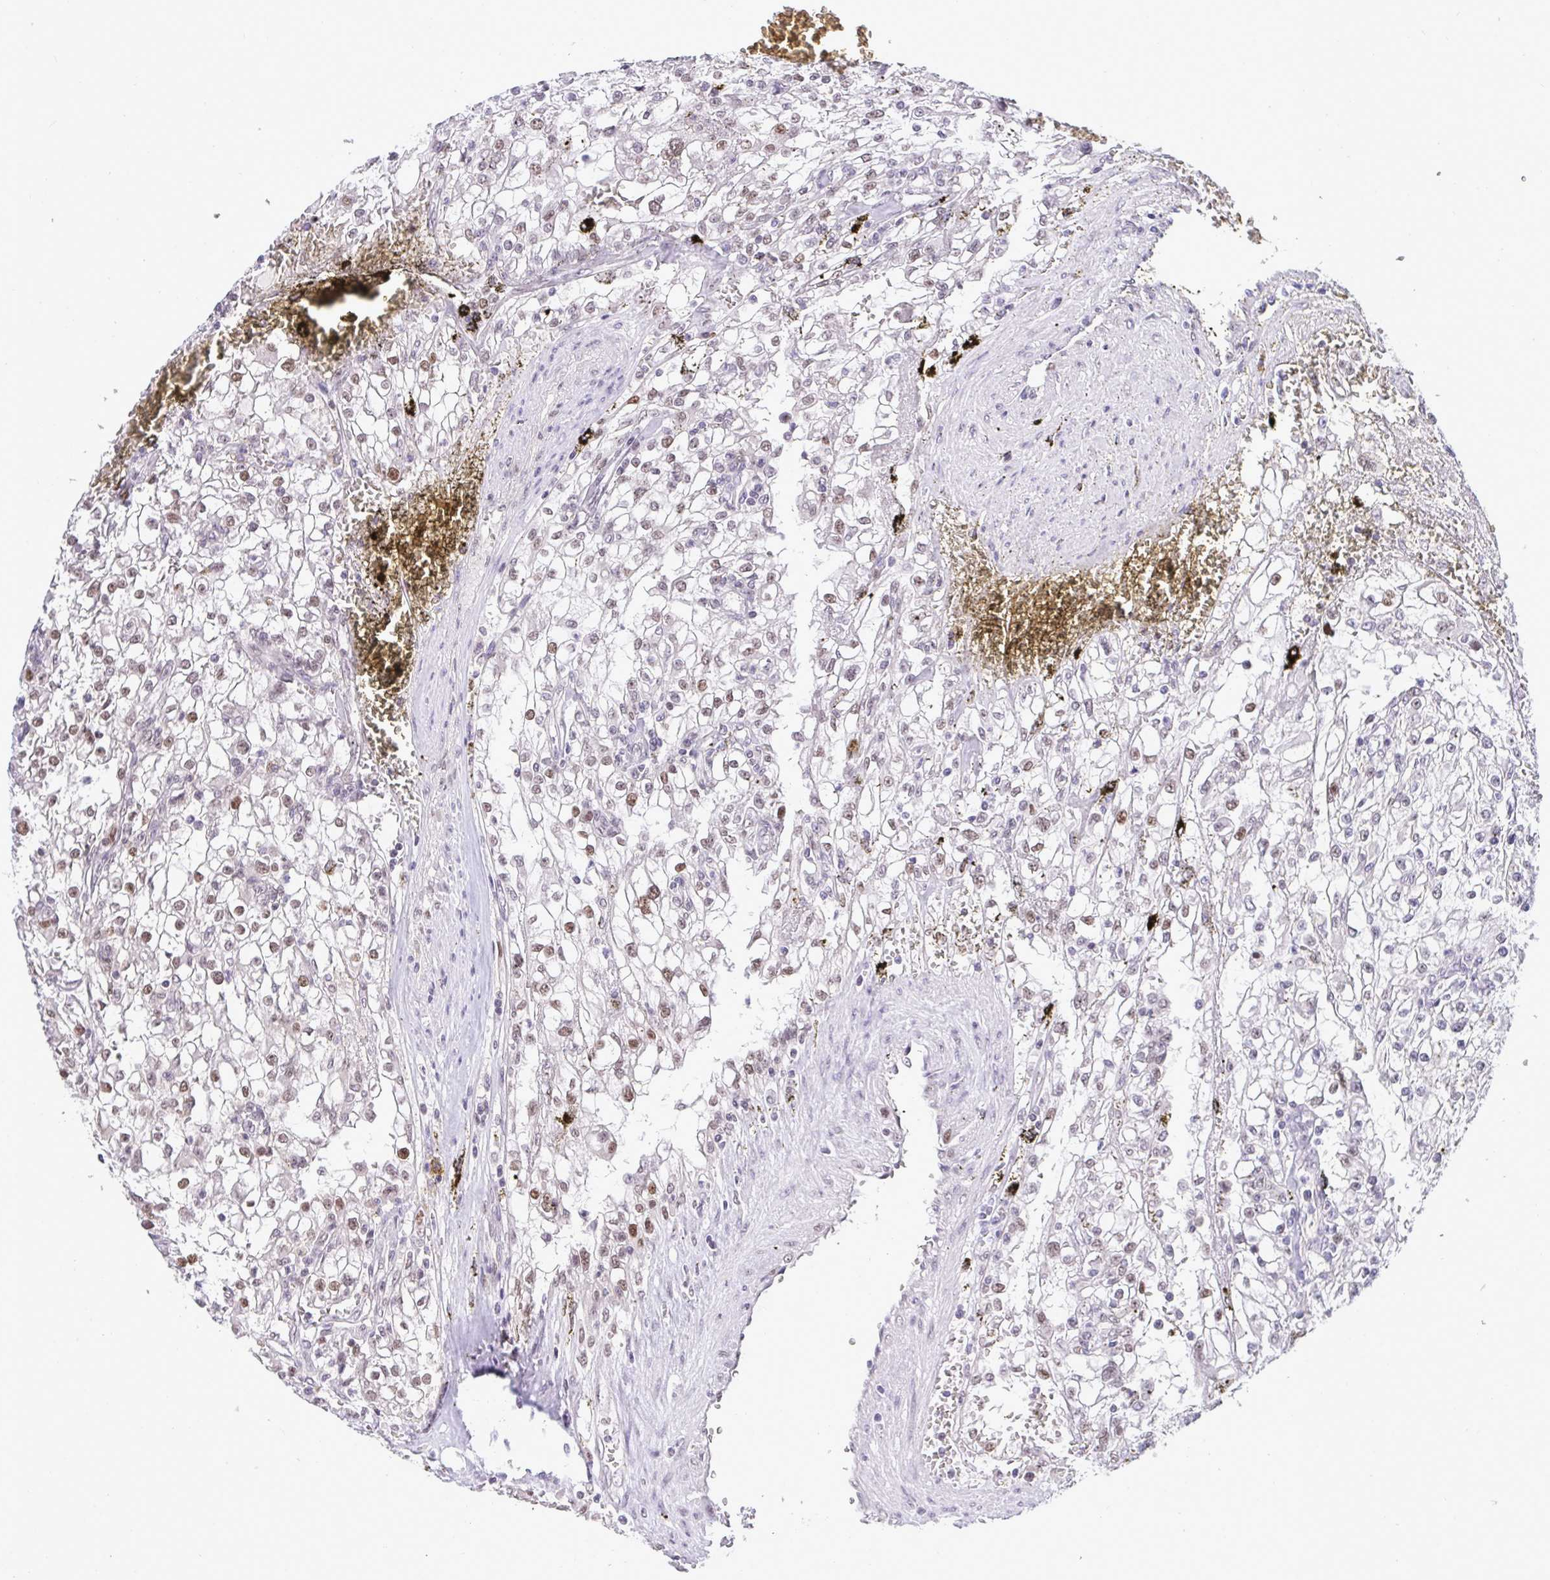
{"staining": {"intensity": "weak", "quantity": "25%-75%", "location": "nuclear"}, "tissue": "renal cancer", "cell_type": "Tumor cells", "image_type": "cancer", "snomed": [{"axis": "morphology", "description": "Adenocarcinoma, NOS"}, {"axis": "topography", "description": "Kidney"}], "caption": "Brown immunohistochemical staining in human renal cancer (adenocarcinoma) shows weak nuclear positivity in about 25%-75% of tumor cells.", "gene": "RFC4", "patient": {"sex": "female", "age": 74}}